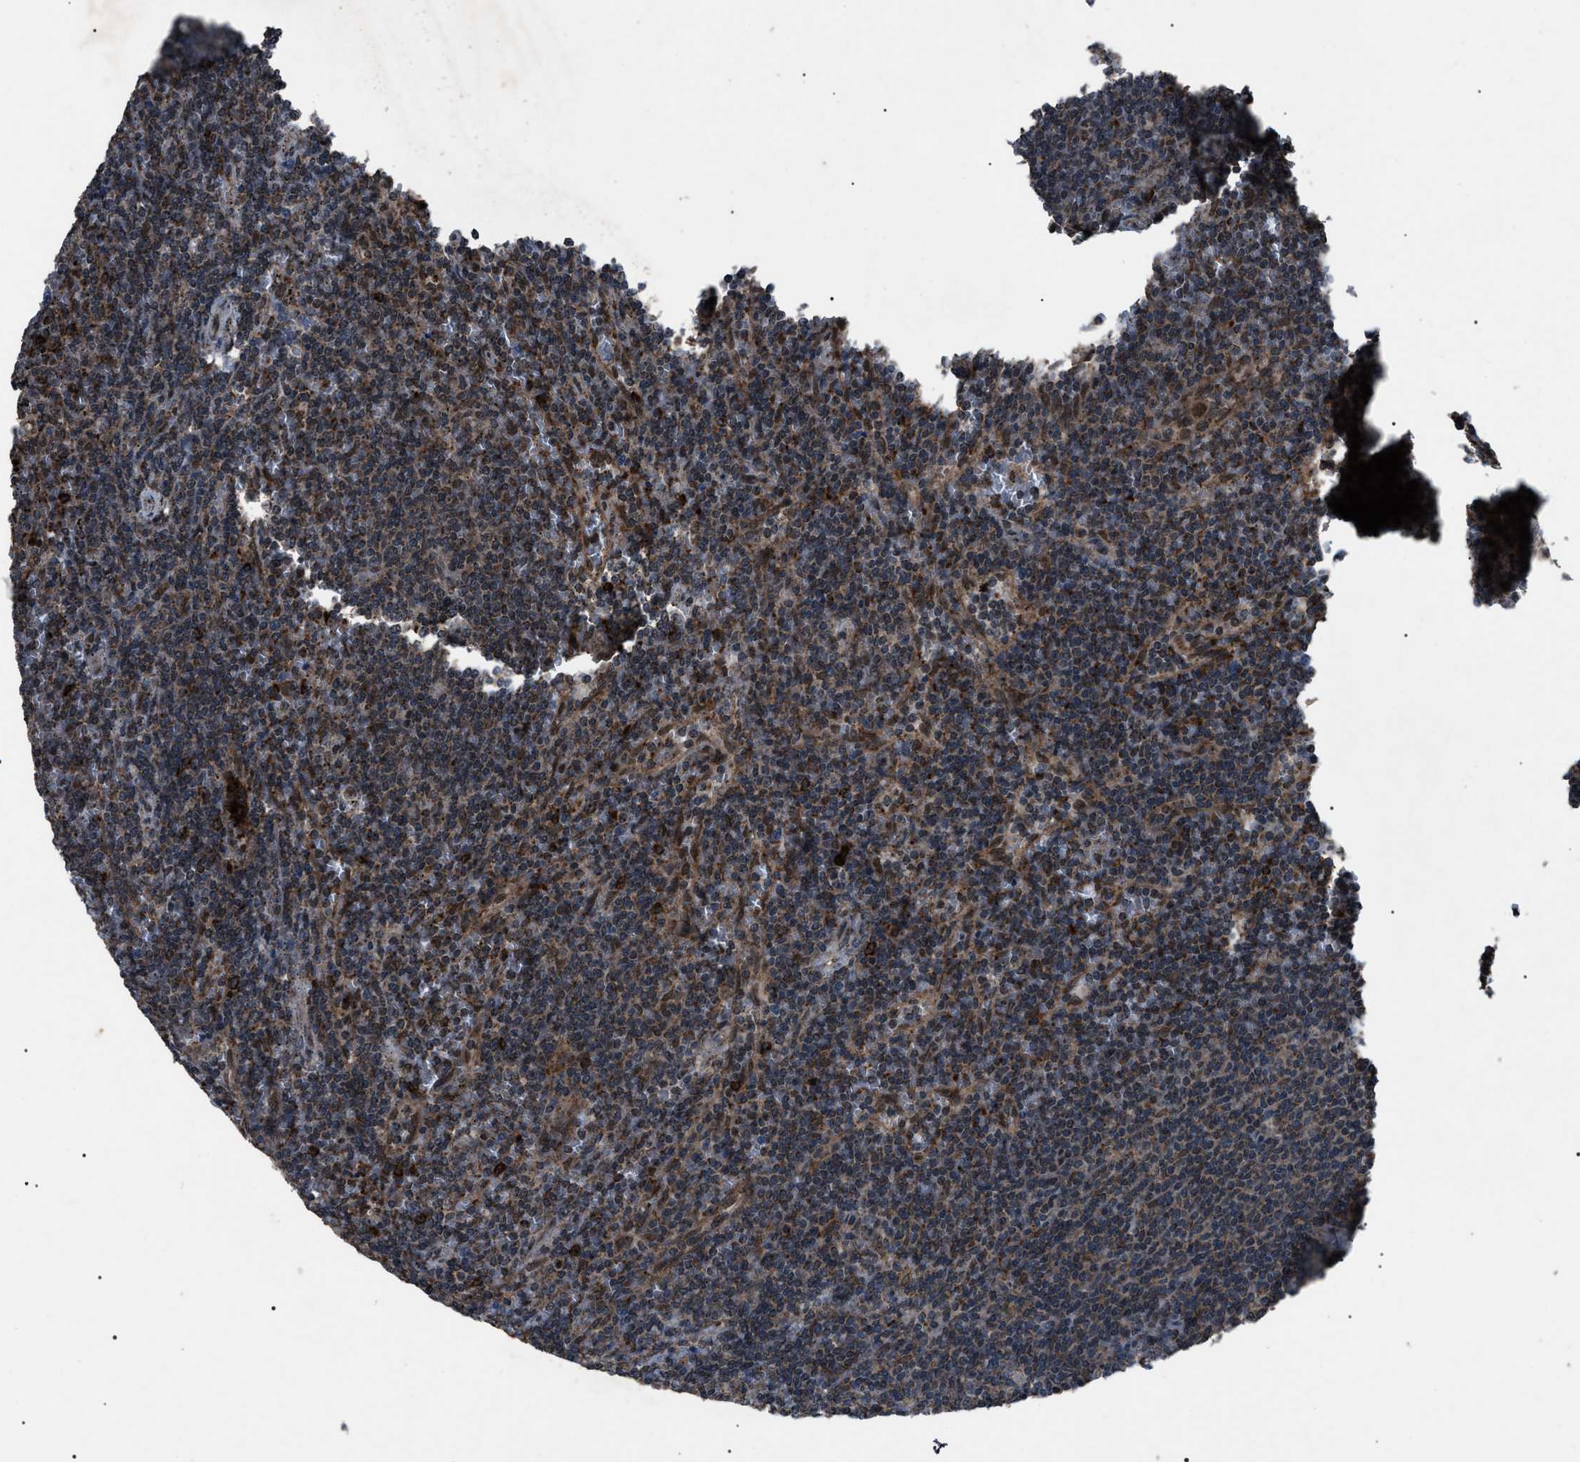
{"staining": {"intensity": "moderate", "quantity": ">75%", "location": "cytoplasmic/membranous"}, "tissue": "lymphoma", "cell_type": "Tumor cells", "image_type": "cancer", "snomed": [{"axis": "morphology", "description": "Malignant lymphoma, non-Hodgkin's type, Low grade"}, {"axis": "topography", "description": "Spleen"}], "caption": "About >75% of tumor cells in low-grade malignant lymphoma, non-Hodgkin's type reveal moderate cytoplasmic/membranous protein expression as visualized by brown immunohistochemical staining.", "gene": "ZFAND2A", "patient": {"sex": "female", "age": 50}}